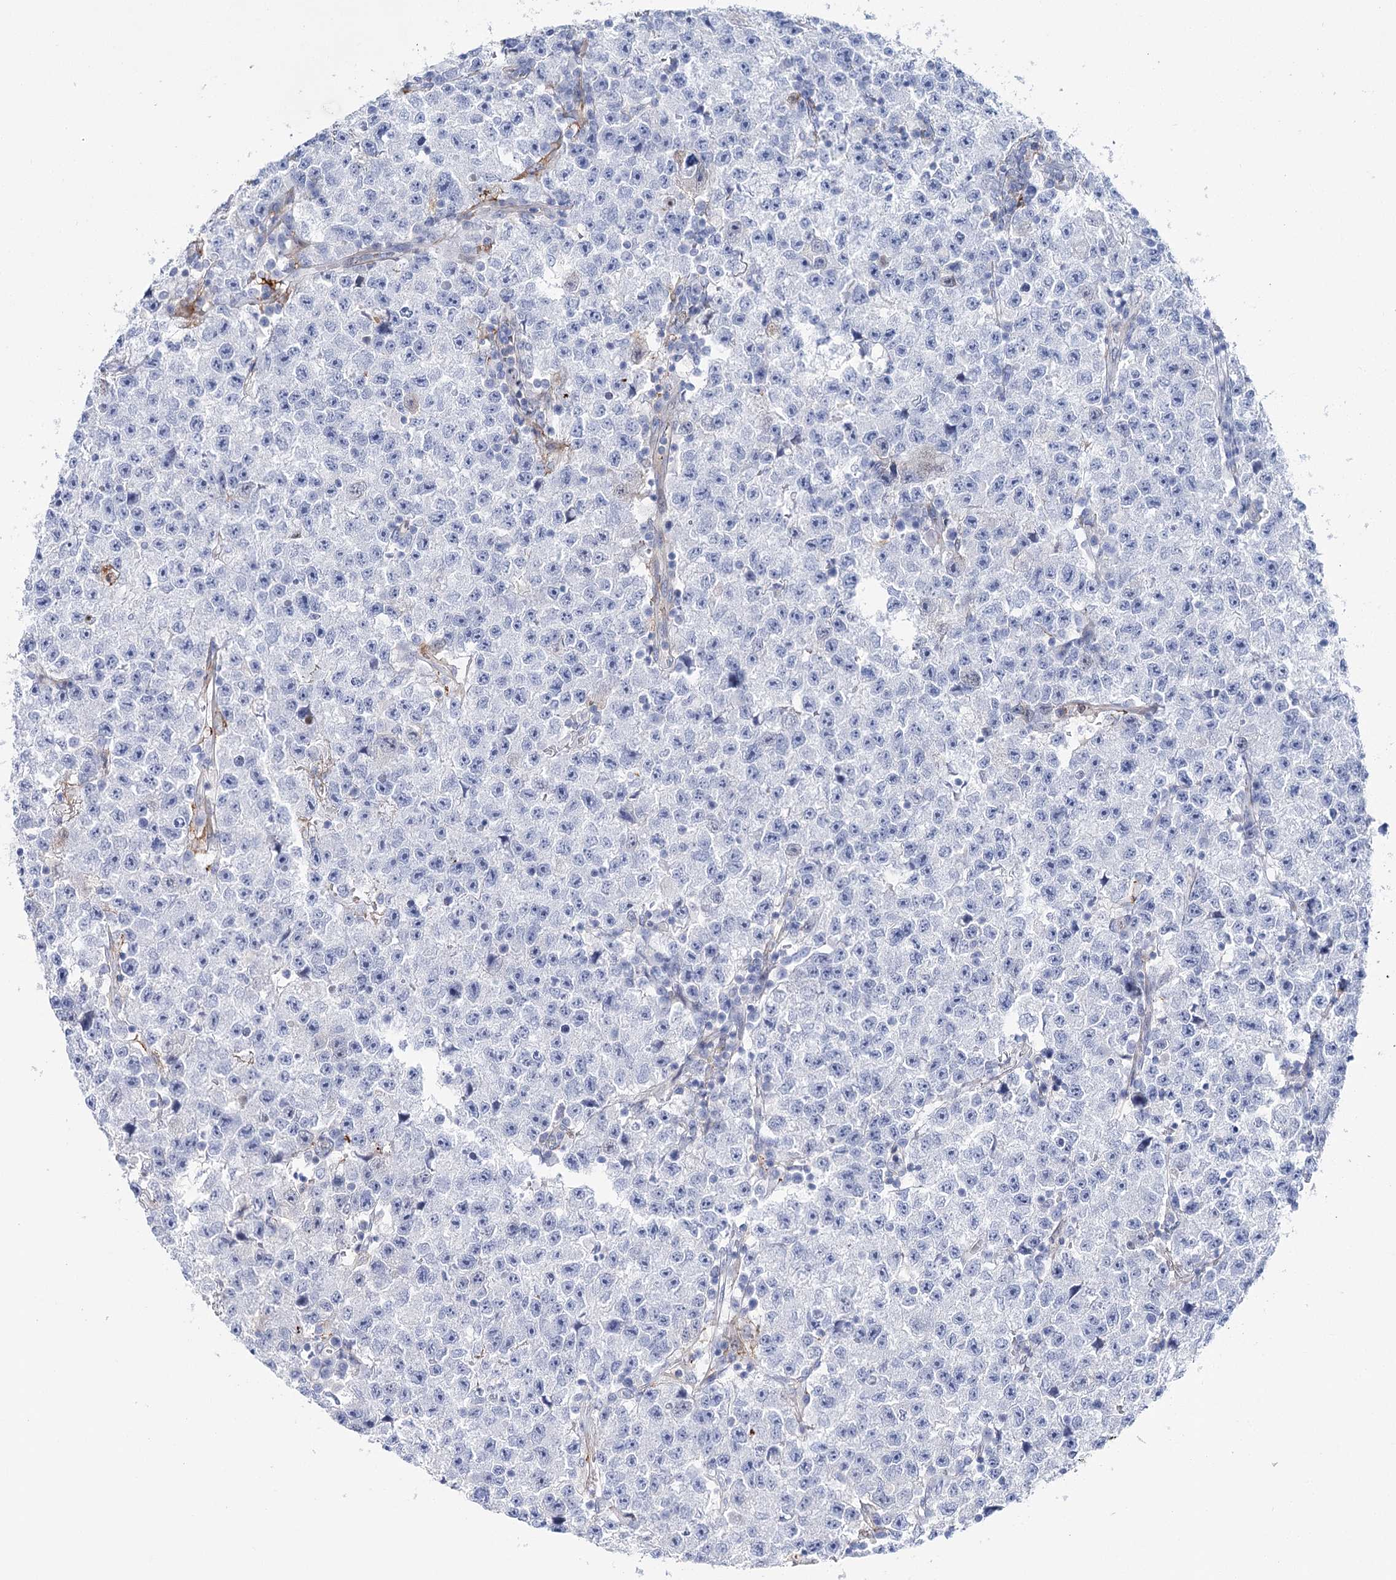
{"staining": {"intensity": "negative", "quantity": "none", "location": "none"}, "tissue": "testis cancer", "cell_type": "Tumor cells", "image_type": "cancer", "snomed": [{"axis": "morphology", "description": "Seminoma, NOS"}, {"axis": "topography", "description": "Testis"}], "caption": "Tumor cells are negative for brown protein staining in testis seminoma. (Immunohistochemistry, brightfield microscopy, high magnification).", "gene": "ANKRD23", "patient": {"sex": "male", "age": 22}}